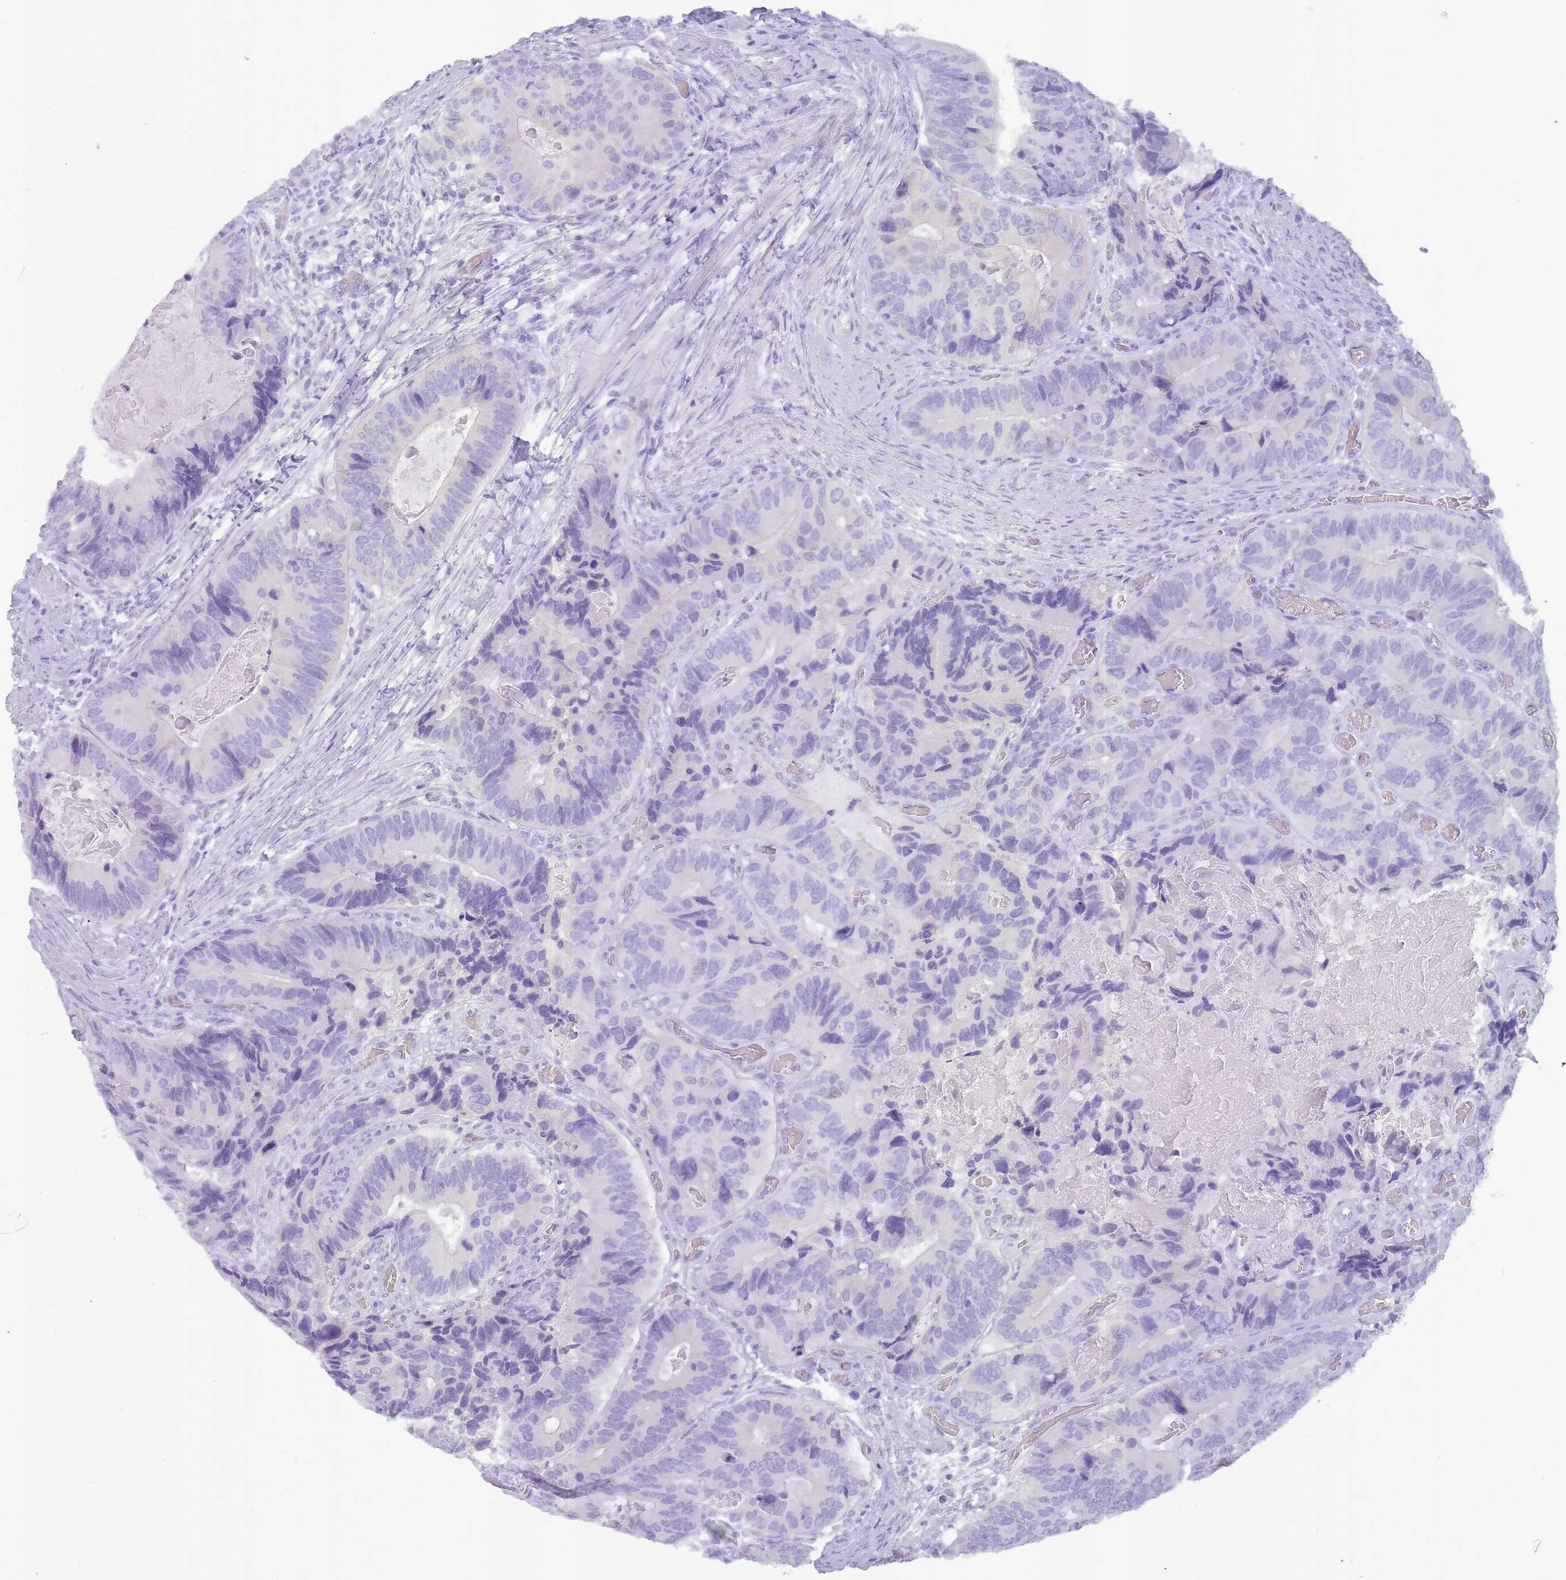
{"staining": {"intensity": "negative", "quantity": "none", "location": "none"}, "tissue": "colorectal cancer", "cell_type": "Tumor cells", "image_type": "cancer", "snomed": [{"axis": "morphology", "description": "Adenocarcinoma, NOS"}, {"axis": "topography", "description": "Colon"}], "caption": "This is an immunohistochemistry (IHC) image of human colorectal cancer (adenocarcinoma). There is no expression in tumor cells.", "gene": "INS", "patient": {"sex": "male", "age": 84}}